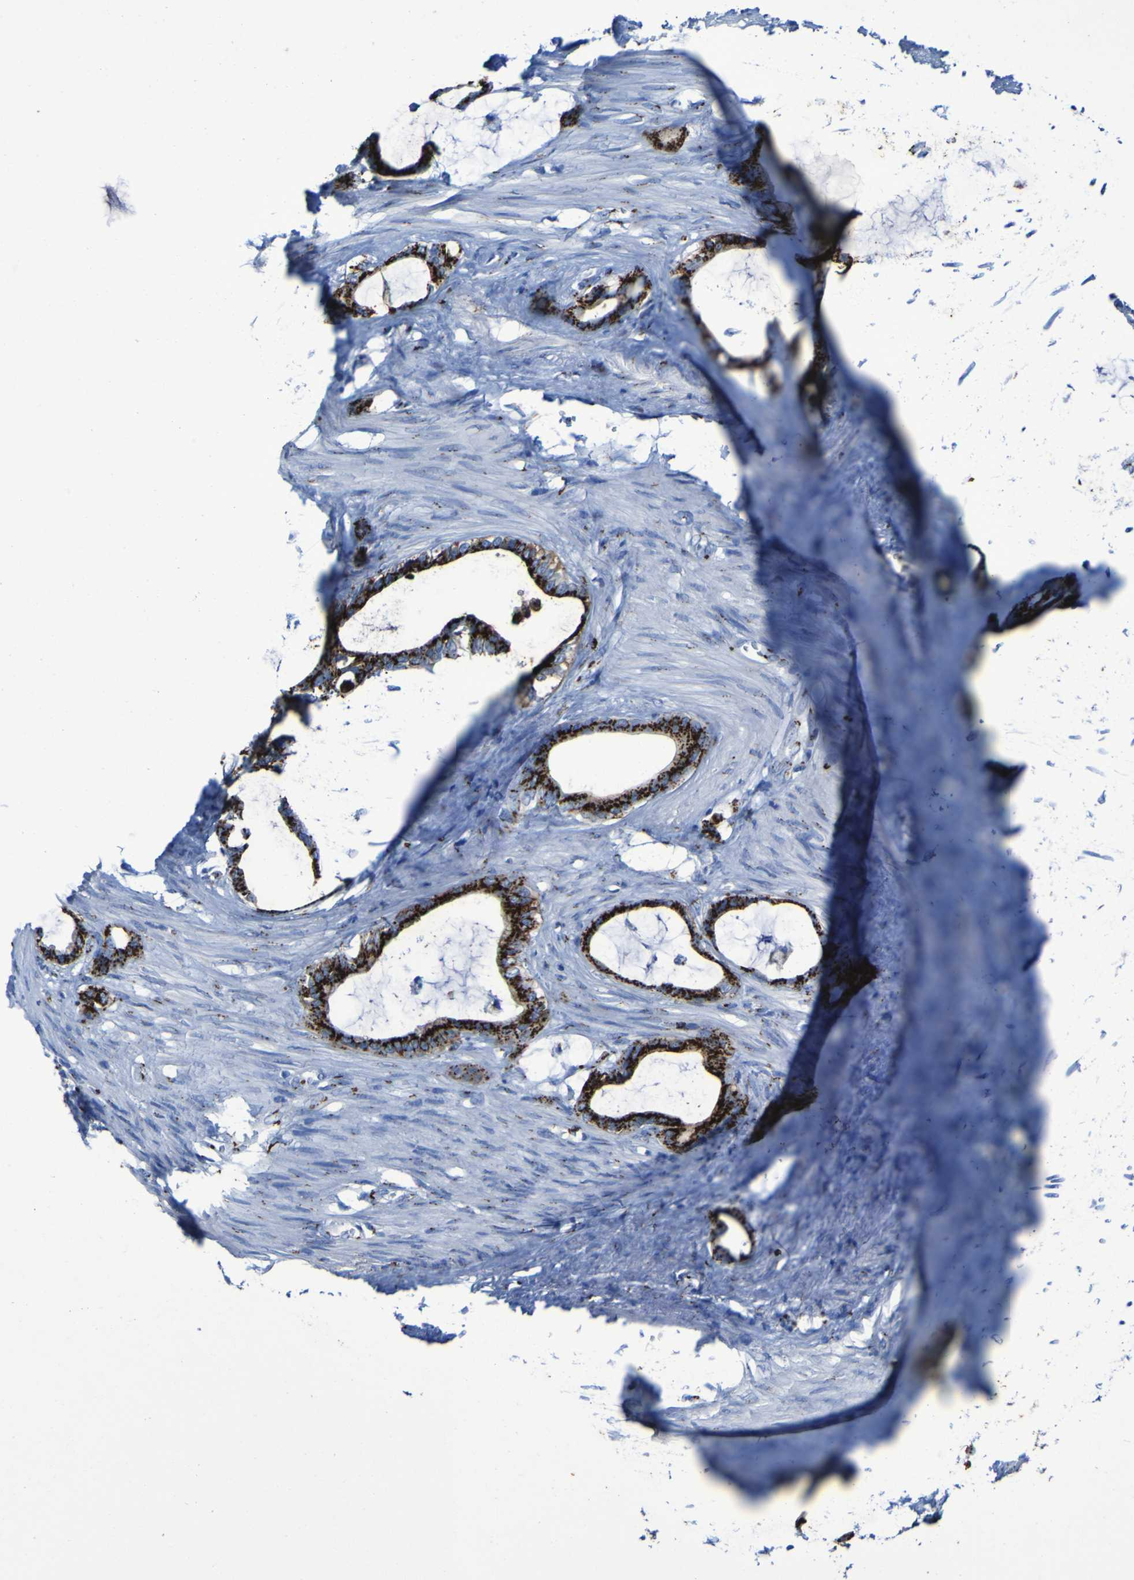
{"staining": {"intensity": "strong", "quantity": ">75%", "location": "cytoplasmic/membranous"}, "tissue": "stomach cancer", "cell_type": "Tumor cells", "image_type": "cancer", "snomed": [{"axis": "morphology", "description": "Adenocarcinoma, NOS"}, {"axis": "topography", "description": "Stomach"}], "caption": "This photomicrograph reveals immunohistochemistry (IHC) staining of stomach cancer, with high strong cytoplasmic/membranous expression in about >75% of tumor cells.", "gene": "GOLM1", "patient": {"sex": "female", "age": 75}}